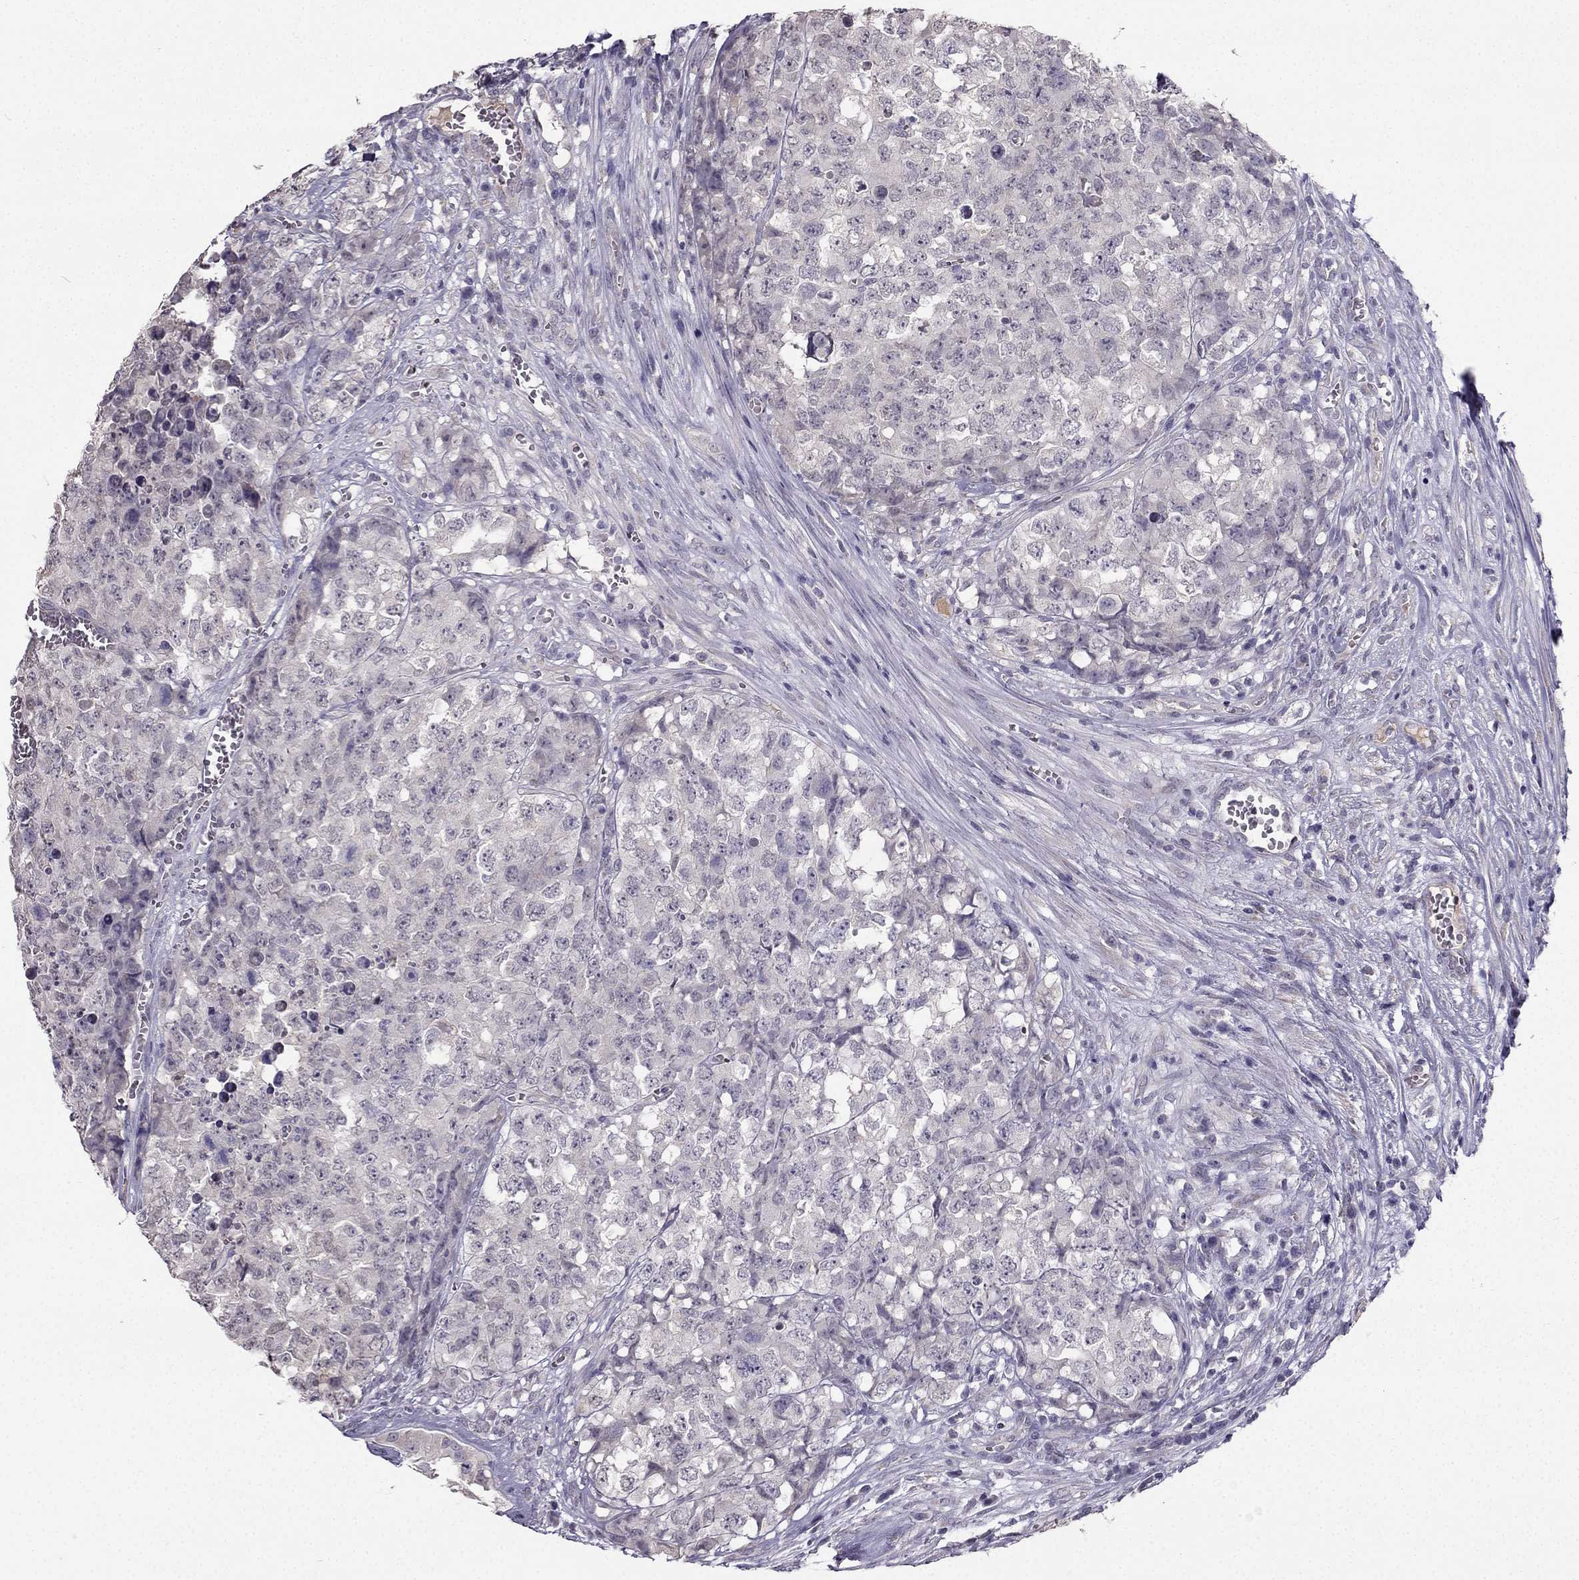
{"staining": {"intensity": "negative", "quantity": "none", "location": "none"}, "tissue": "testis cancer", "cell_type": "Tumor cells", "image_type": "cancer", "snomed": [{"axis": "morphology", "description": "Carcinoma, Embryonal, NOS"}, {"axis": "topography", "description": "Testis"}], "caption": "Tumor cells show no significant expression in testis cancer.", "gene": "TSPYL5", "patient": {"sex": "male", "age": 23}}